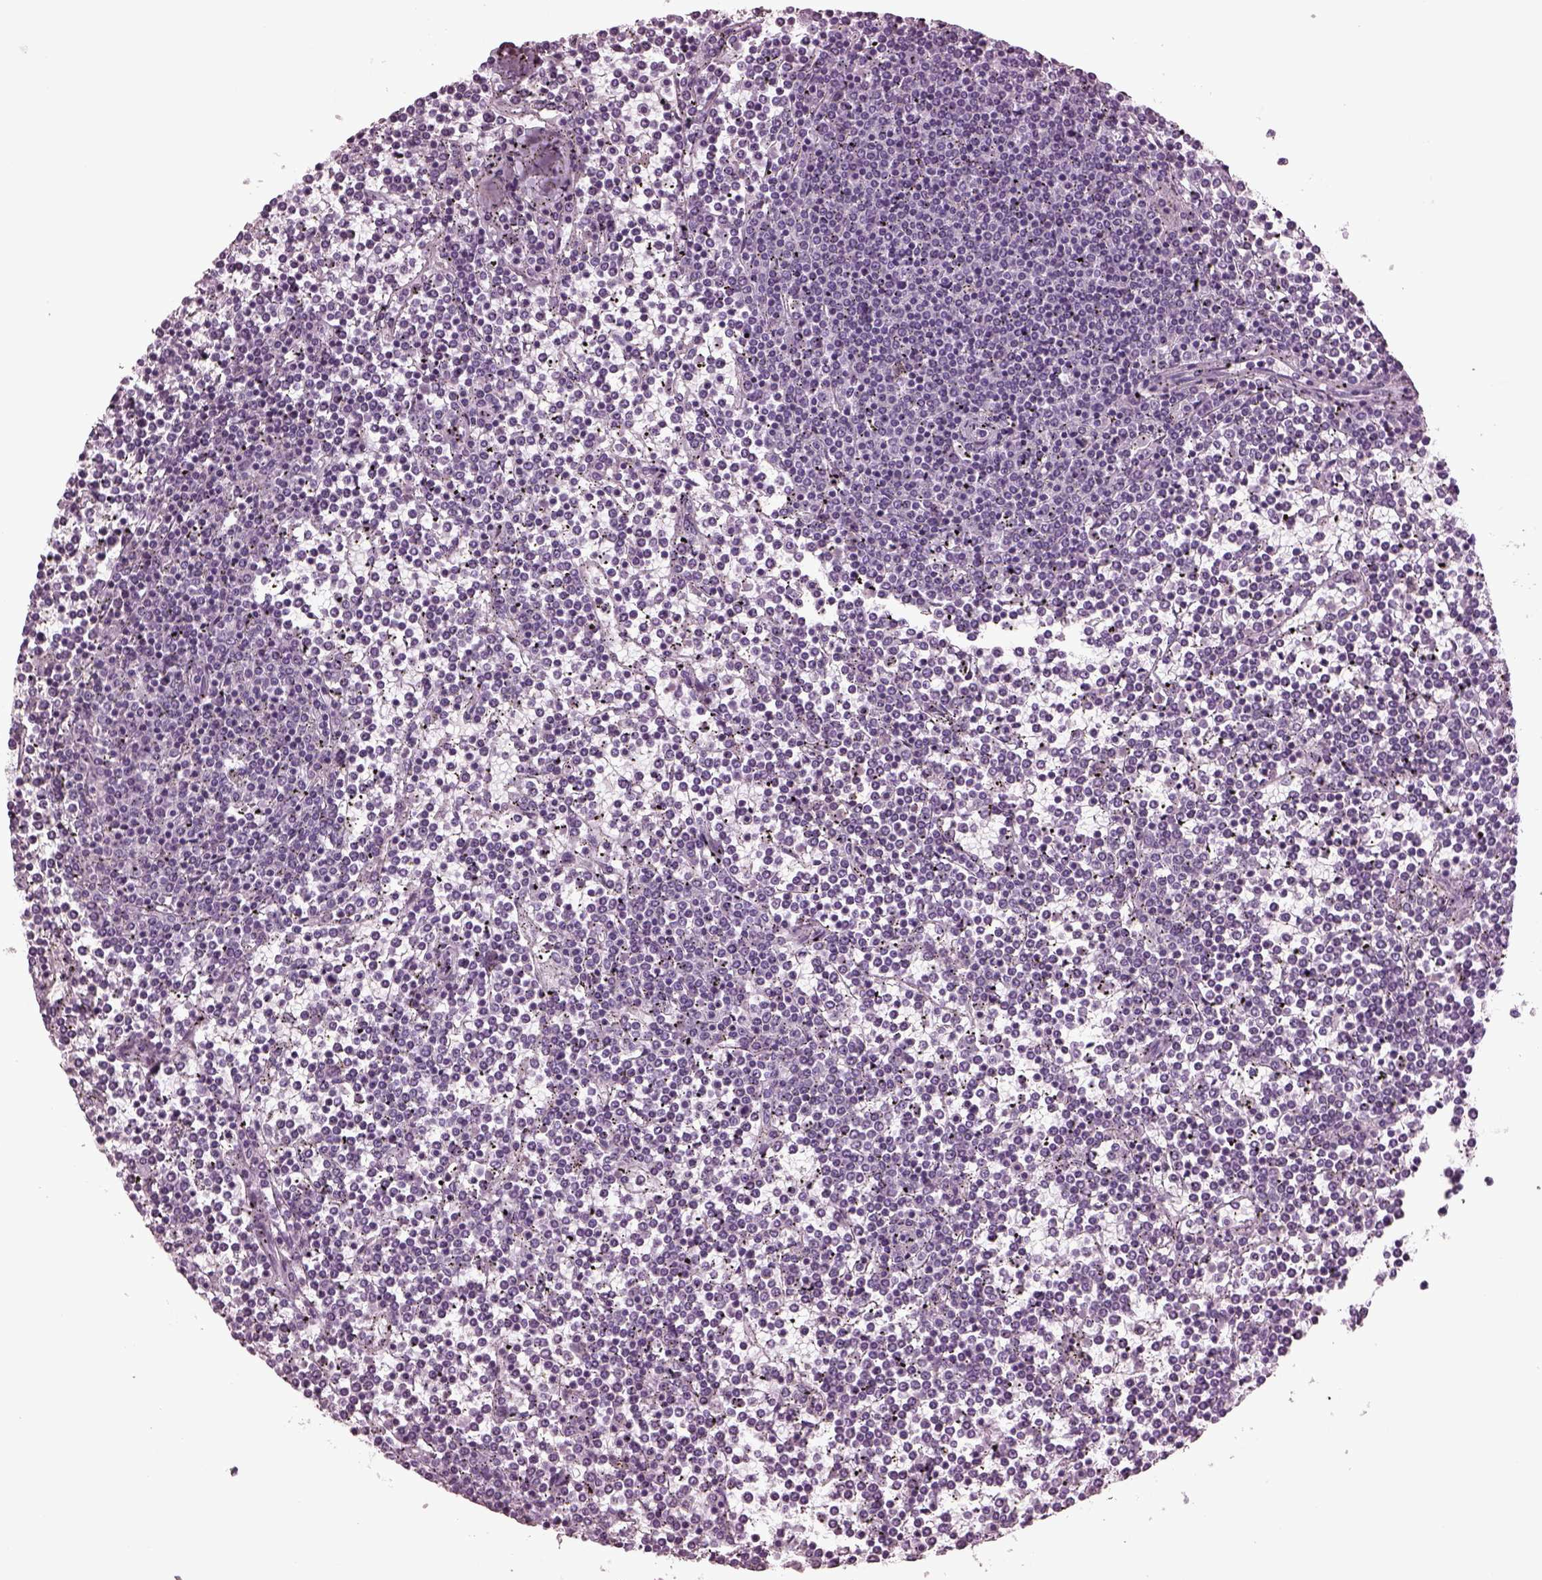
{"staining": {"intensity": "negative", "quantity": "none", "location": "none"}, "tissue": "lymphoma", "cell_type": "Tumor cells", "image_type": "cancer", "snomed": [{"axis": "morphology", "description": "Malignant lymphoma, non-Hodgkin's type, Low grade"}, {"axis": "topography", "description": "Spleen"}], "caption": "Immunohistochemistry of human low-grade malignant lymphoma, non-Hodgkin's type demonstrates no staining in tumor cells.", "gene": "SLC6A17", "patient": {"sex": "female", "age": 19}}